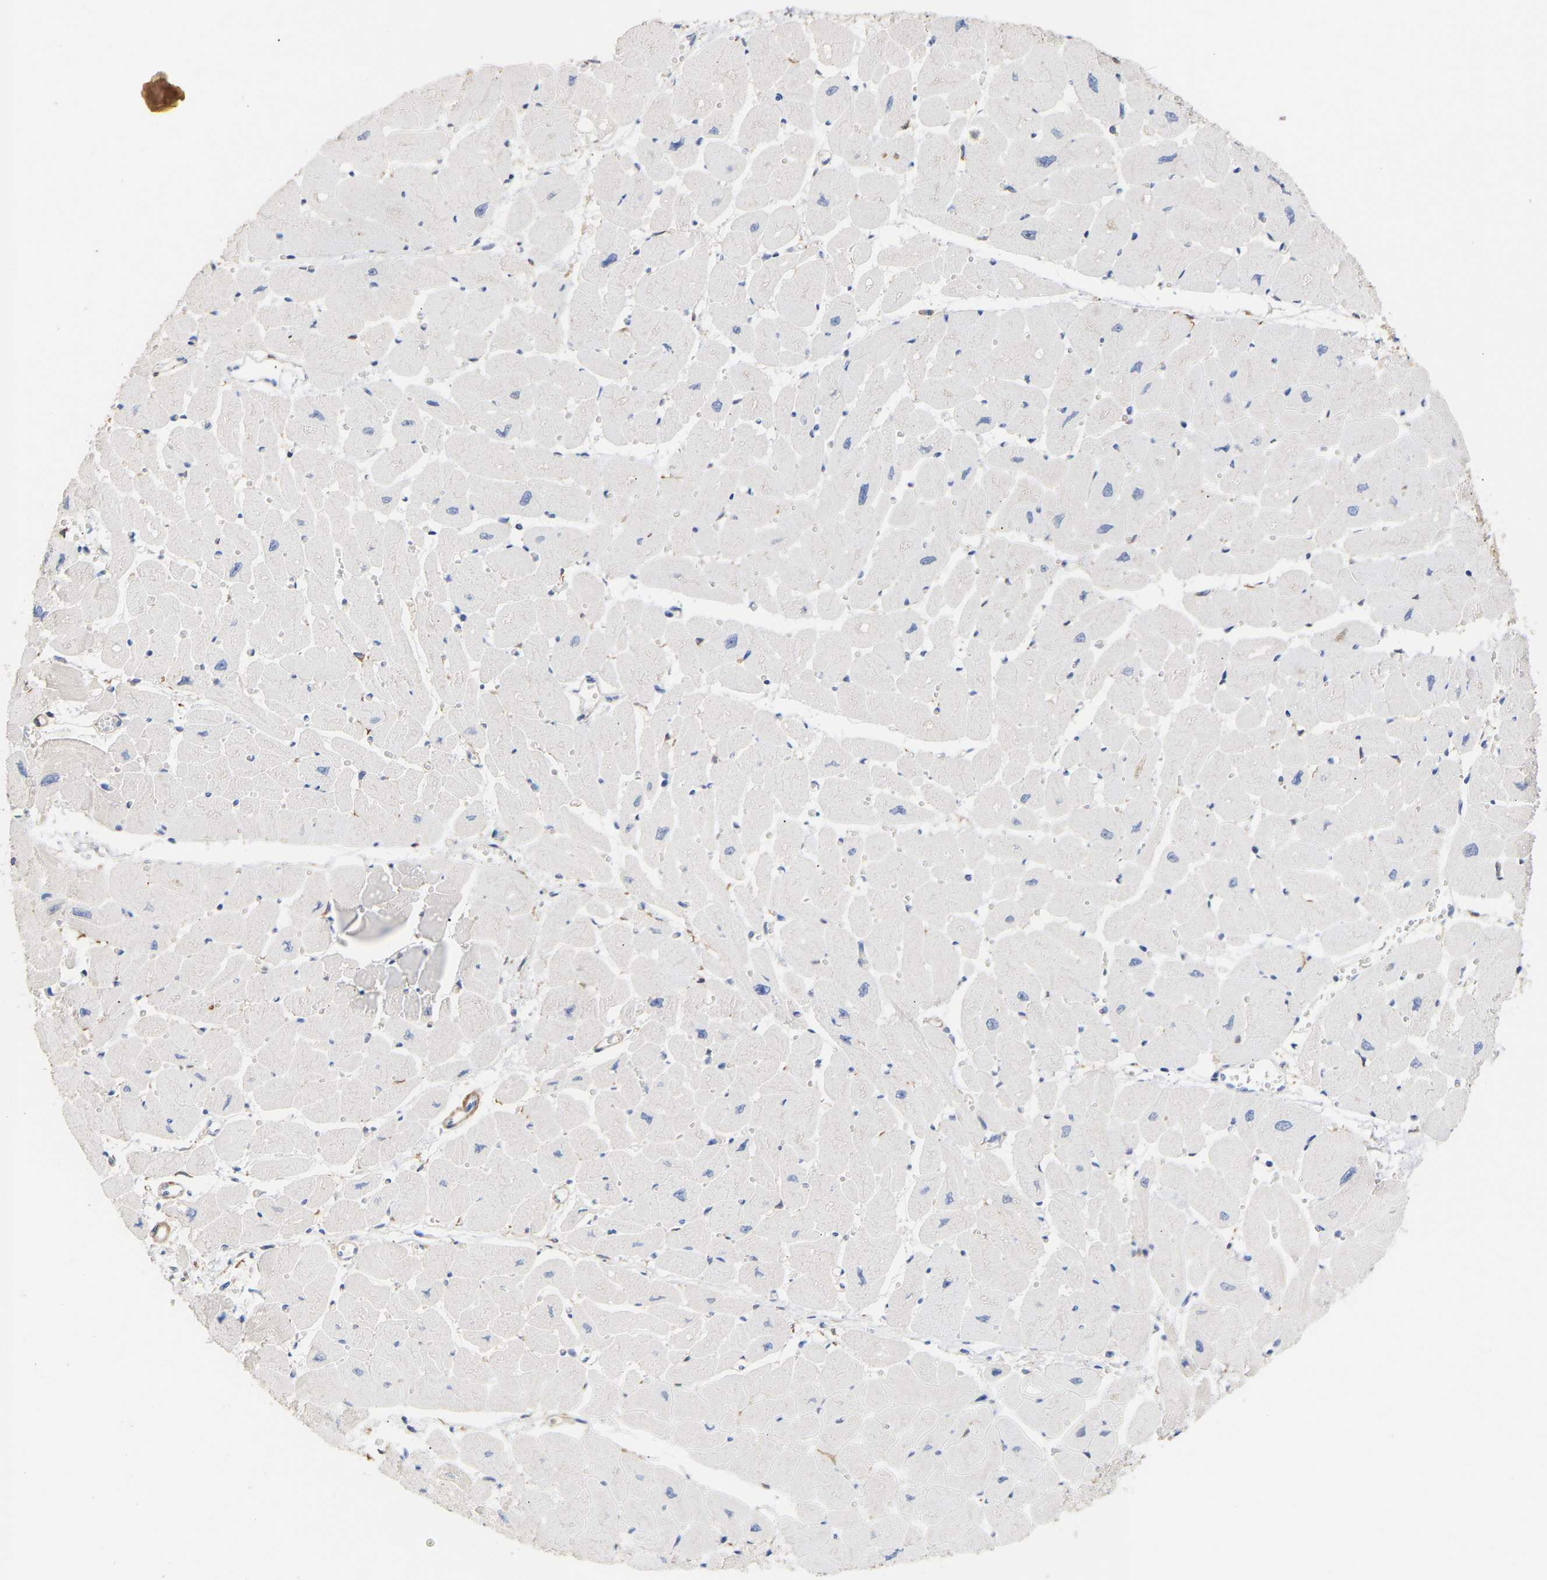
{"staining": {"intensity": "negative", "quantity": "none", "location": "none"}, "tissue": "heart muscle", "cell_type": "Cardiomyocytes", "image_type": "normal", "snomed": [{"axis": "morphology", "description": "Normal tissue, NOS"}, {"axis": "topography", "description": "Heart"}], "caption": "Human heart muscle stained for a protein using immunohistochemistry reveals no expression in cardiomyocytes.", "gene": "AMPH", "patient": {"sex": "female", "age": 54}}